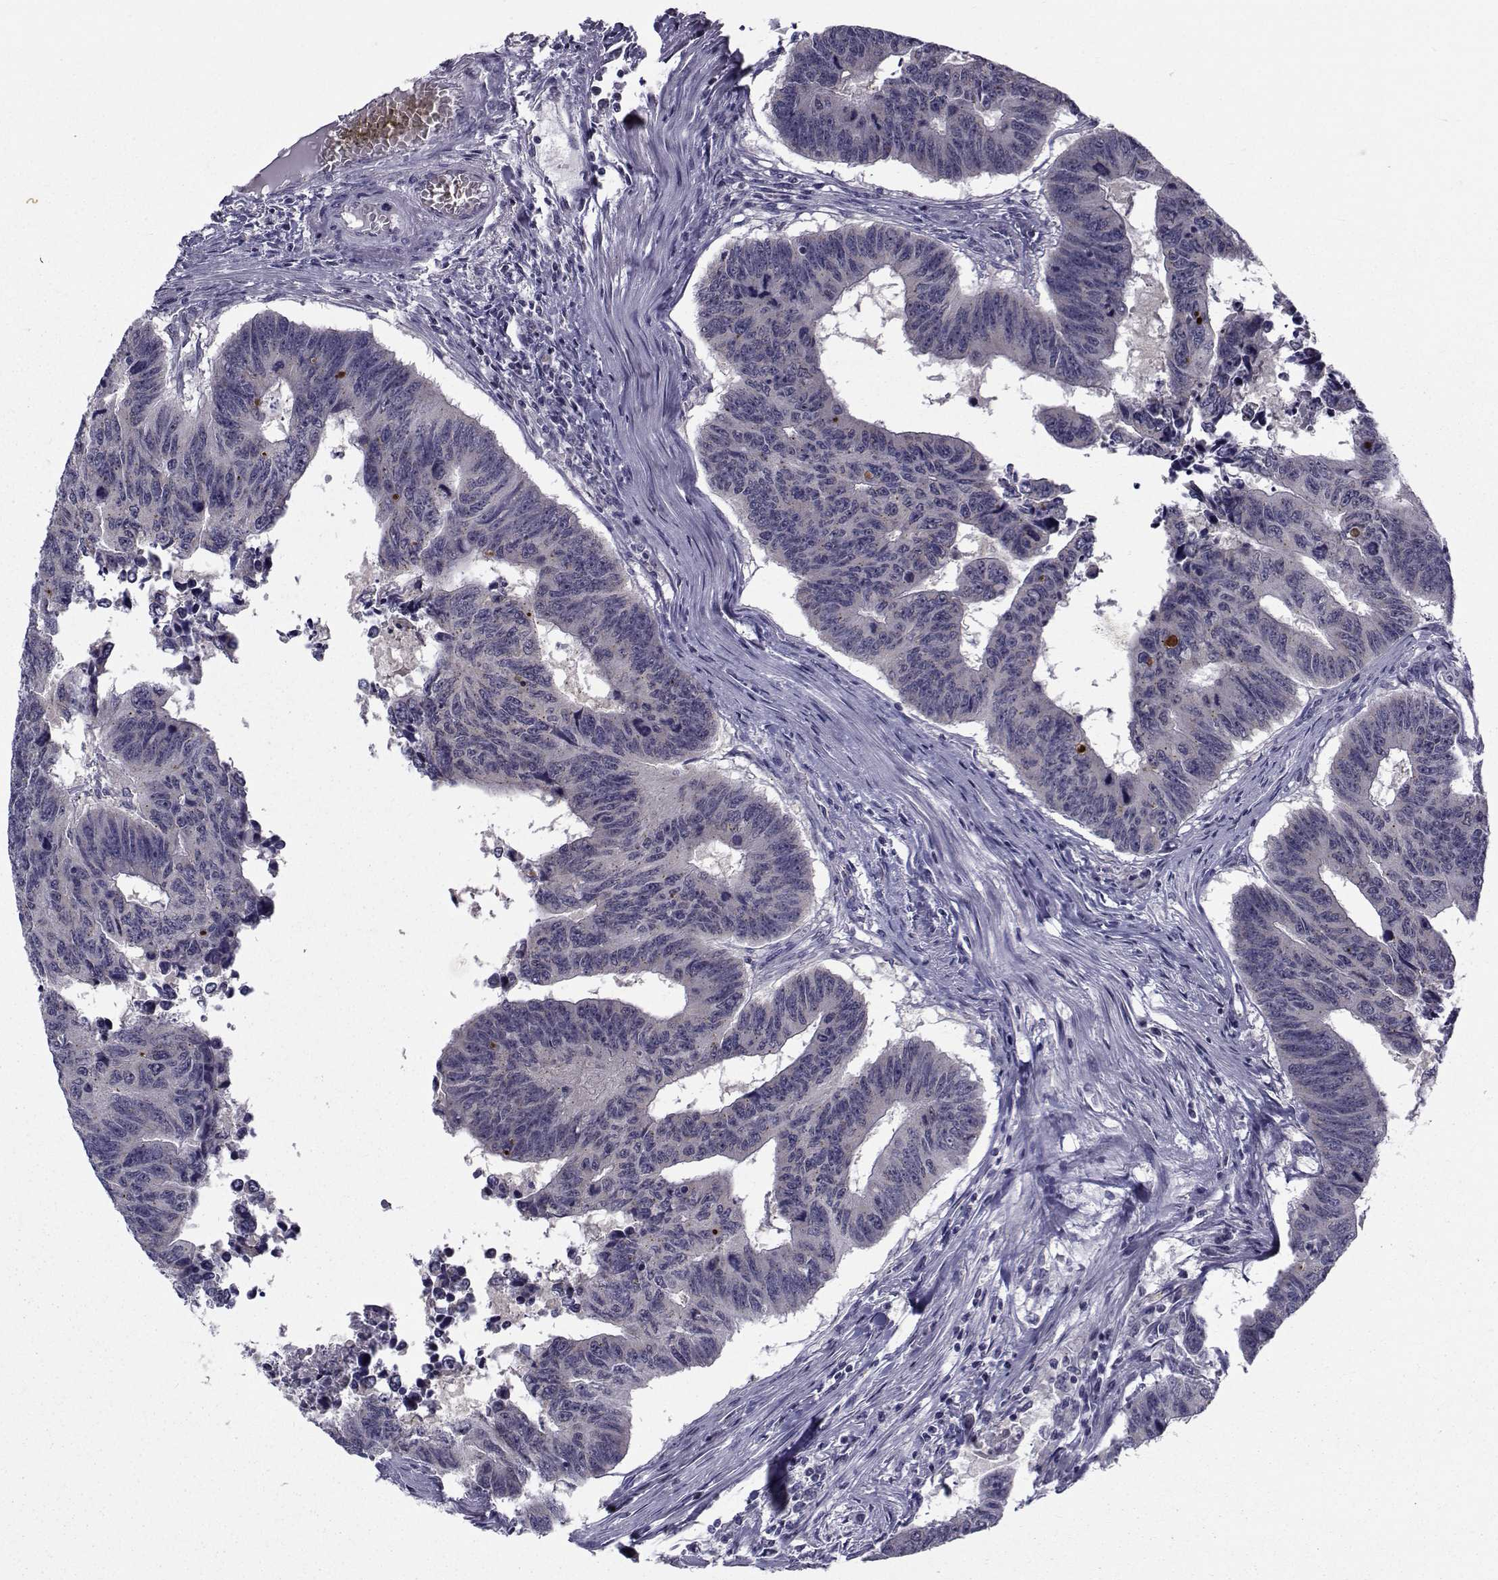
{"staining": {"intensity": "negative", "quantity": "none", "location": "none"}, "tissue": "colorectal cancer", "cell_type": "Tumor cells", "image_type": "cancer", "snomed": [{"axis": "morphology", "description": "Adenocarcinoma, NOS"}, {"axis": "topography", "description": "Rectum"}], "caption": "Immunohistochemical staining of colorectal adenocarcinoma reveals no significant staining in tumor cells. (DAB IHC, high magnification).", "gene": "ANGPT1", "patient": {"sex": "female", "age": 85}}